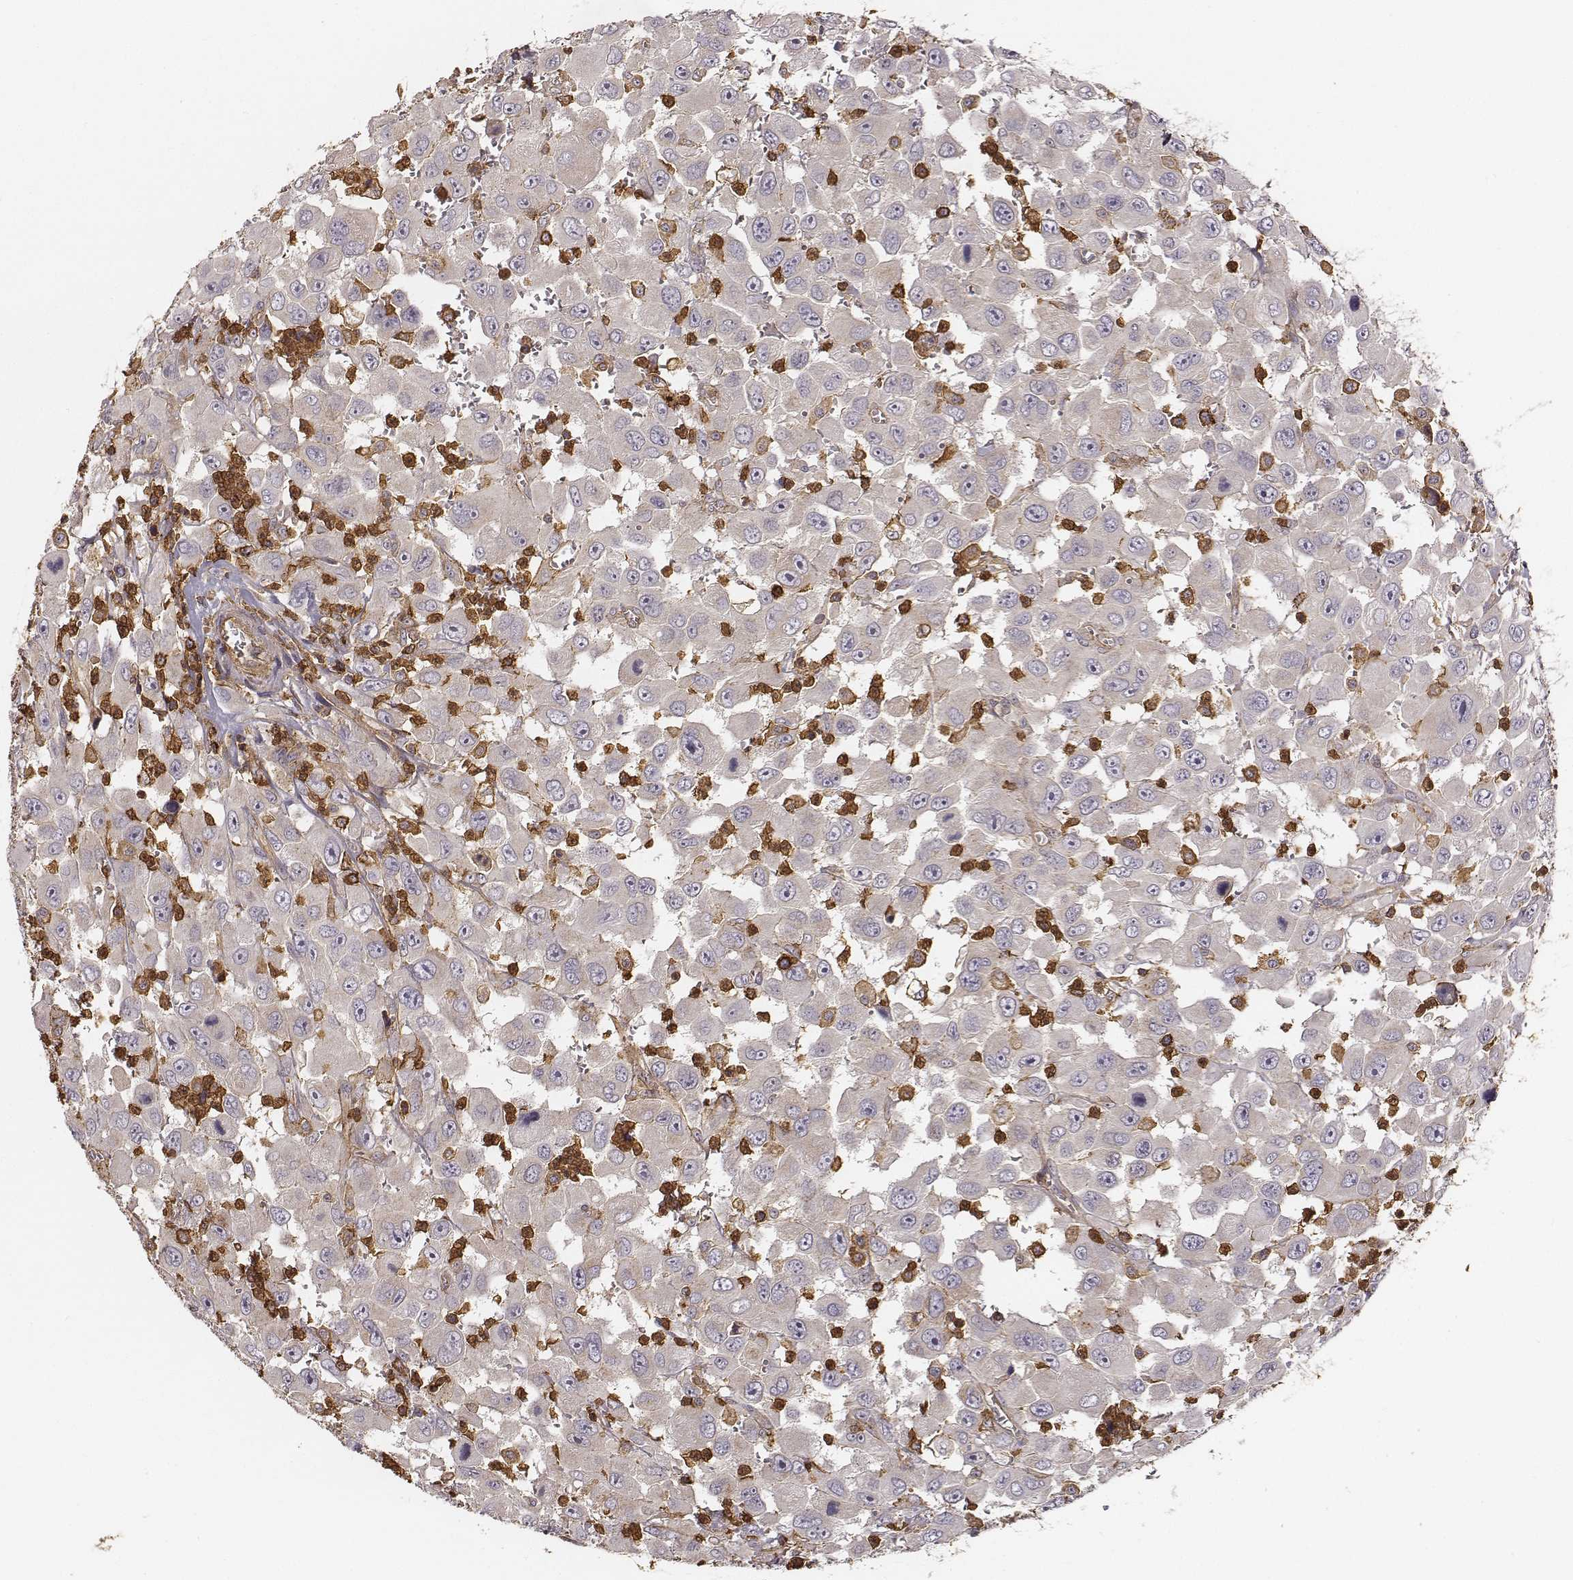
{"staining": {"intensity": "negative", "quantity": "none", "location": "none"}, "tissue": "head and neck cancer", "cell_type": "Tumor cells", "image_type": "cancer", "snomed": [{"axis": "morphology", "description": "Squamous cell carcinoma, NOS"}, {"axis": "morphology", "description": "Squamous cell carcinoma, metastatic, NOS"}, {"axis": "topography", "description": "Oral tissue"}, {"axis": "topography", "description": "Head-Neck"}], "caption": "Photomicrograph shows no protein expression in tumor cells of metastatic squamous cell carcinoma (head and neck) tissue.", "gene": "ZYX", "patient": {"sex": "female", "age": 85}}